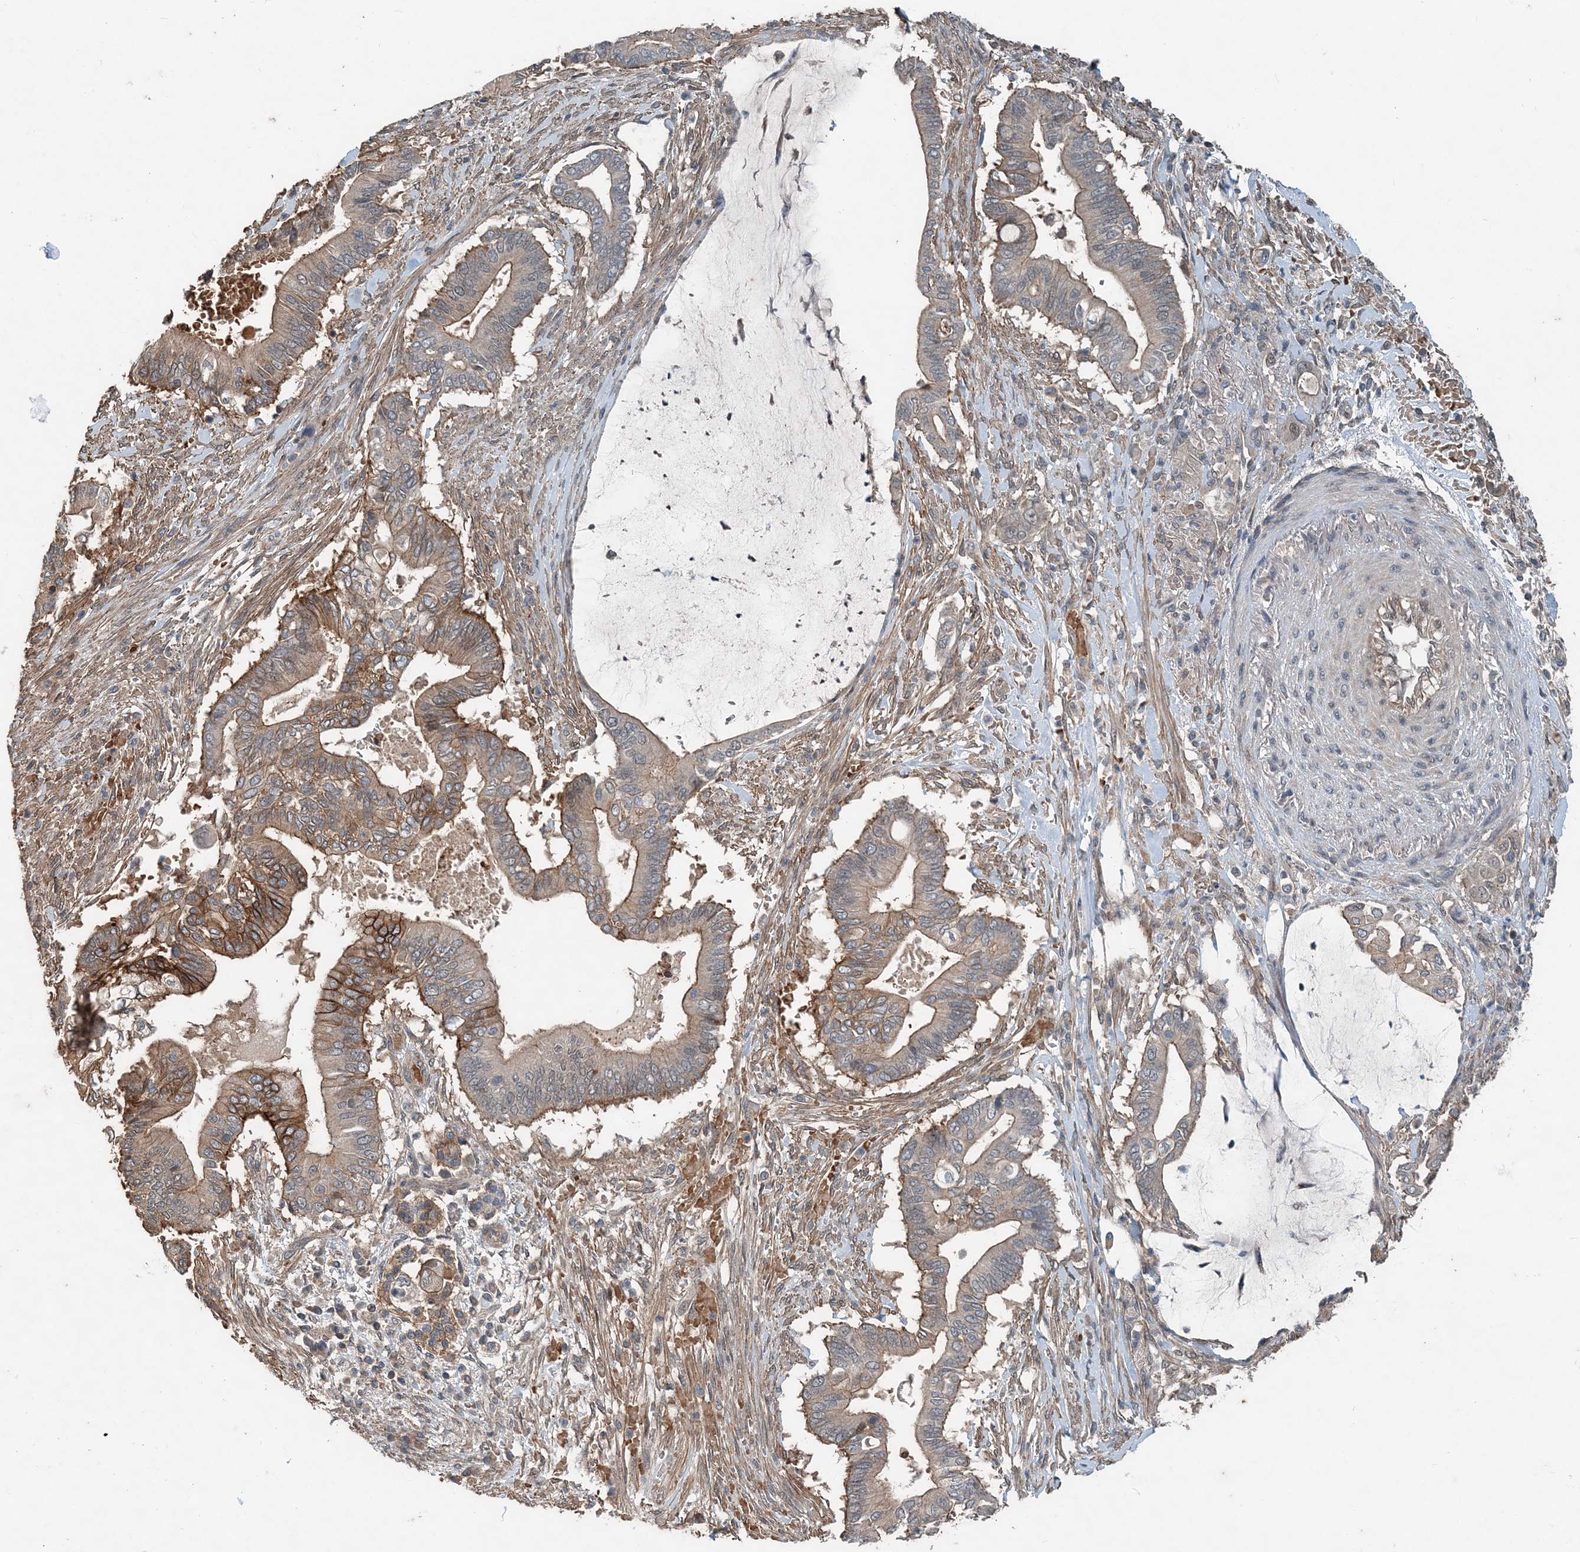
{"staining": {"intensity": "moderate", "quantity": "25%-75%", "location": "cytoplasmic/membranous"}, "tissue": "pancreatic cancer", "cell_type": "Tumor cells", "image_type": "cancer", "snomed": [{"axis": "morphology", "description": "Adenocarcinoma, NOS"}, {"axis": "topography", "description": "Pancreas"}], "caption": "The histopathology image displays staining of pancreatic cancer, revealing moderate cytoplasmic/membranous protein expression (brown color) within tumor cells.", "gene": "SMPD3", "patient": {"sex": "male", "age": 68}}